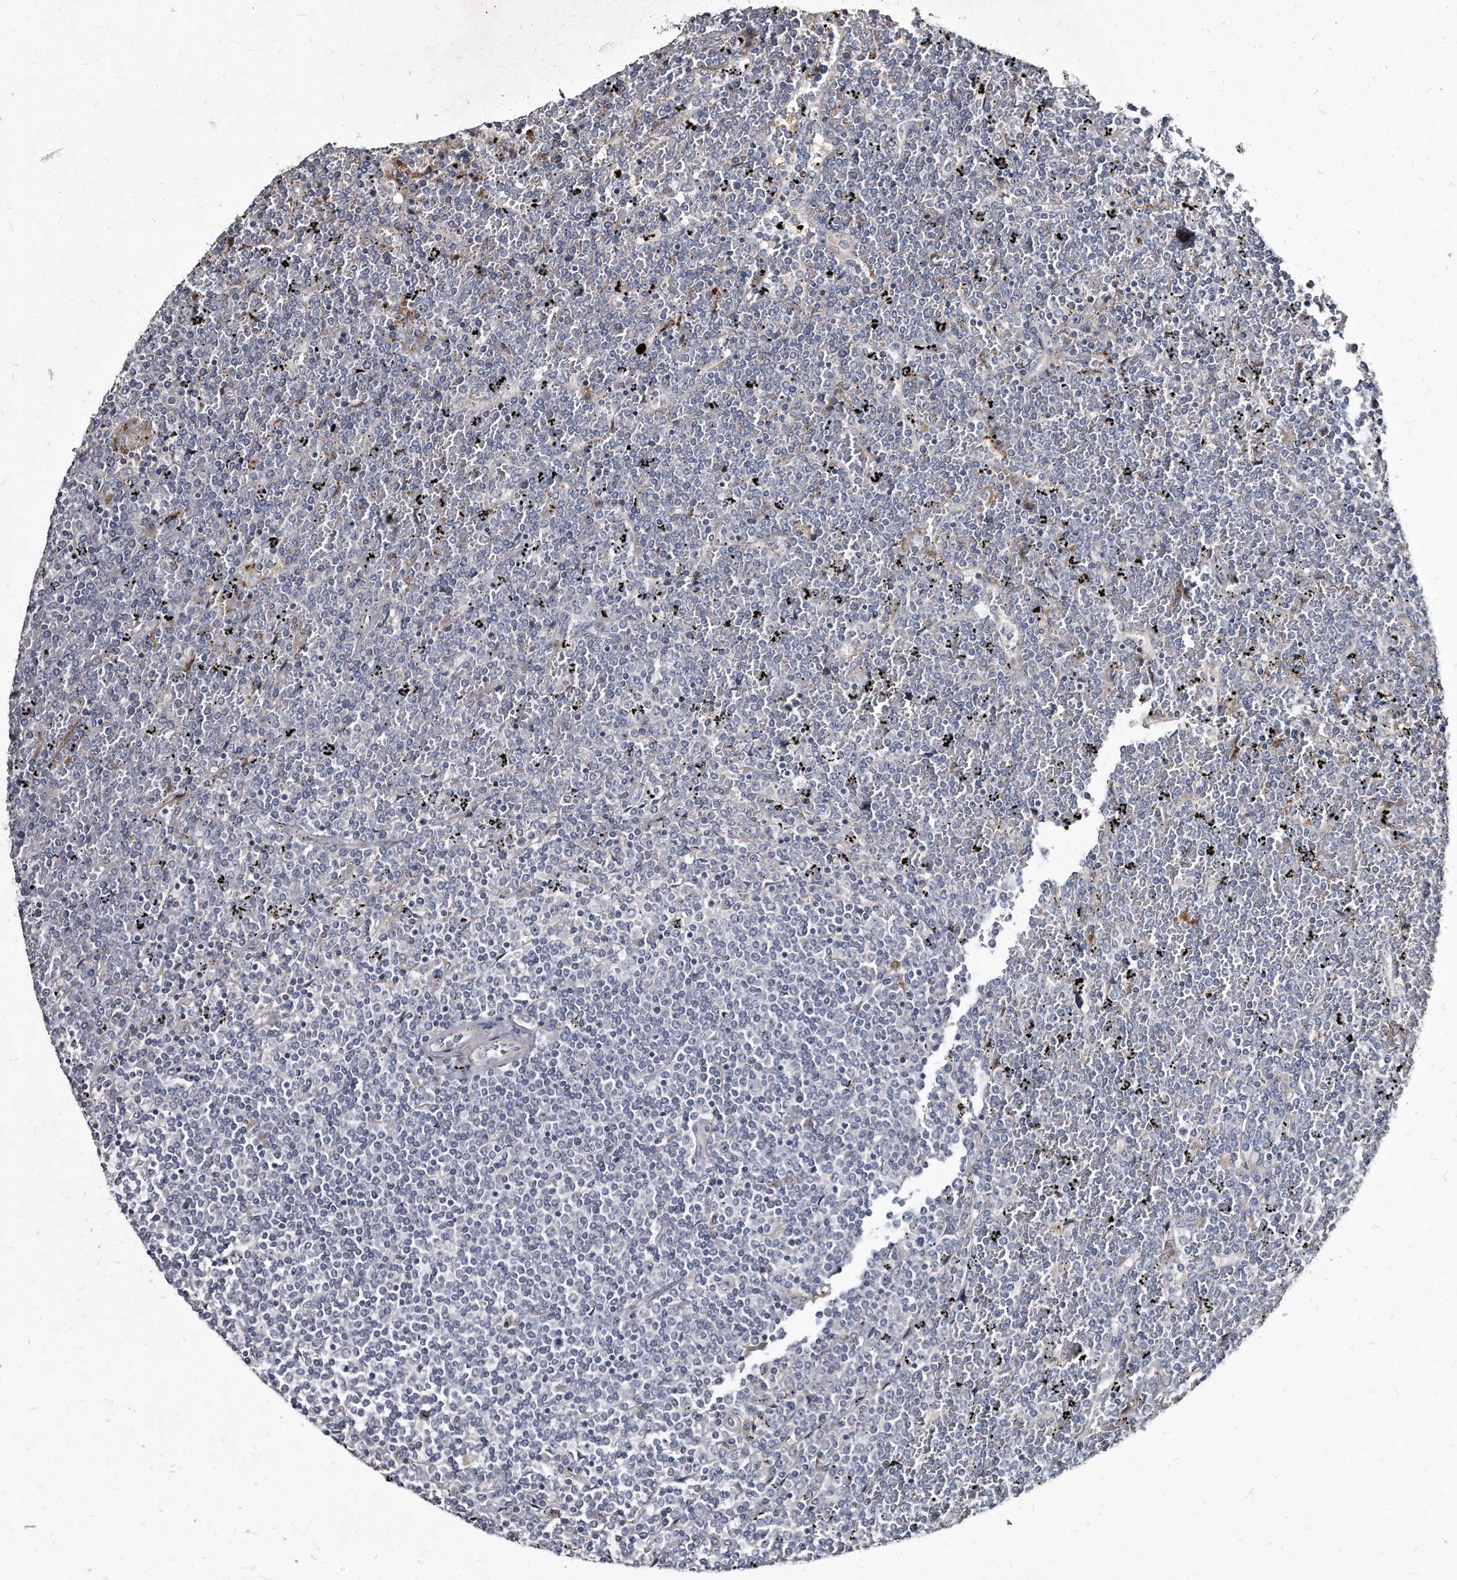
{"staining": {"intensity": "negative", "quantity": "none", "location": "none"}, "tissue": "lymphoma", "cell_type": "Tumor cells", "image_type": "cancer", "snomed": [{"axis": "morphology", "description": "Malignant lymphoma, non-Hodgkin's type, Low grade"}, {"axis": "topography", "description": "Spleen"}], "caption": "A photomicrograph of malignant lymphoma, non-Hodgkin's type (low-grade) stained for a protein reveals no brown staining in tumor cells.", "gene": "KLHDC3", "patient": {"sex": "female", "age": 19}}